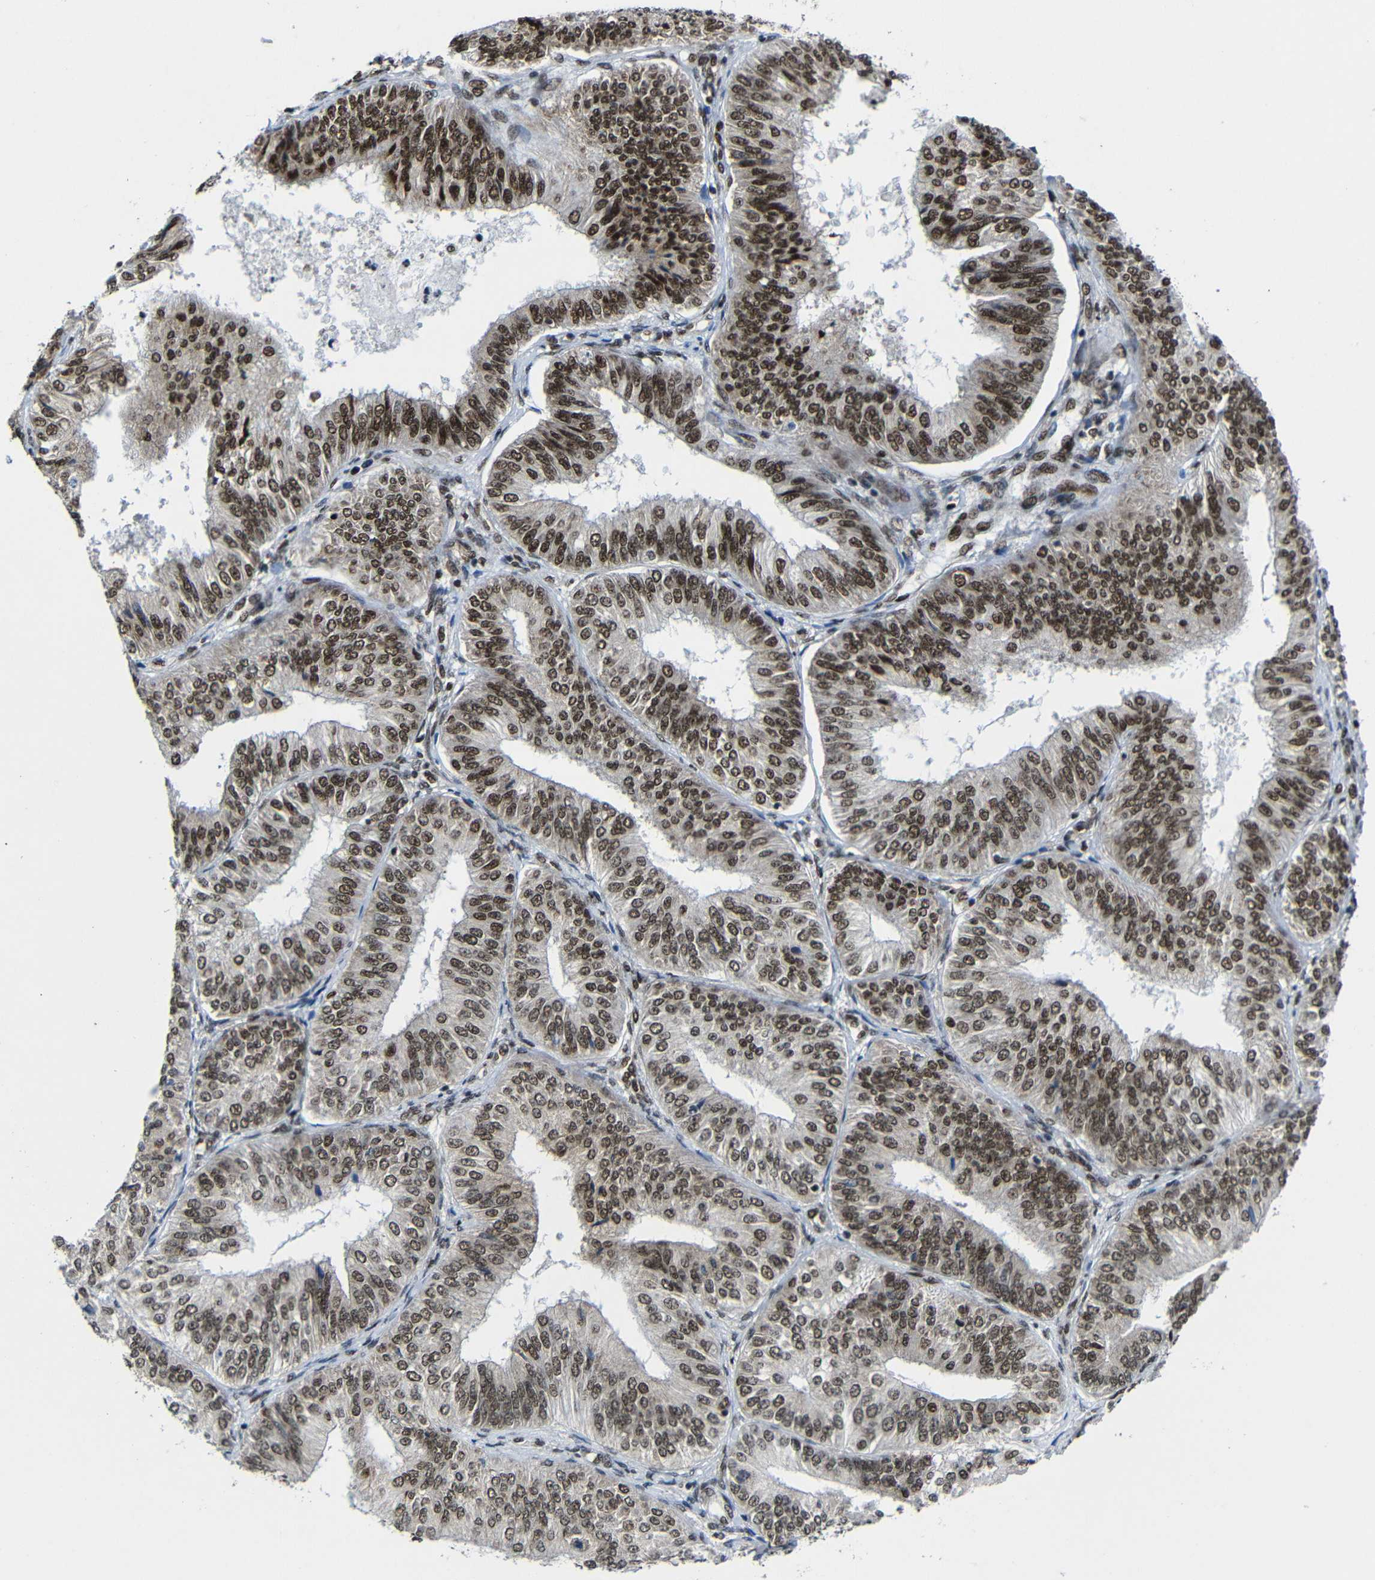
{"staining": {"intensity": "strong", "quantity": ">75%", "location": "nuclear"}, "tissue": "endometrial cancer", "cell_type": "Tumor cells", "image_type": "cancer", "snomed": [{"axis": "morphology", "description": "Adenocarcinoma, NOS"}, {"axis": "topography", "description": "Endometrium"}], "caption": "Brown immunohistochemical staining in endometrial cancer (adenocarcinoma) shows strong nuclear positivity in about >75% of tumor cells. (DAB (3,3'-diaminobenzidine) = brown stain, brightfield microscopy at high magnification).", "gene": "PTBP1", "patient": {"sex": "female", "age": 58}}